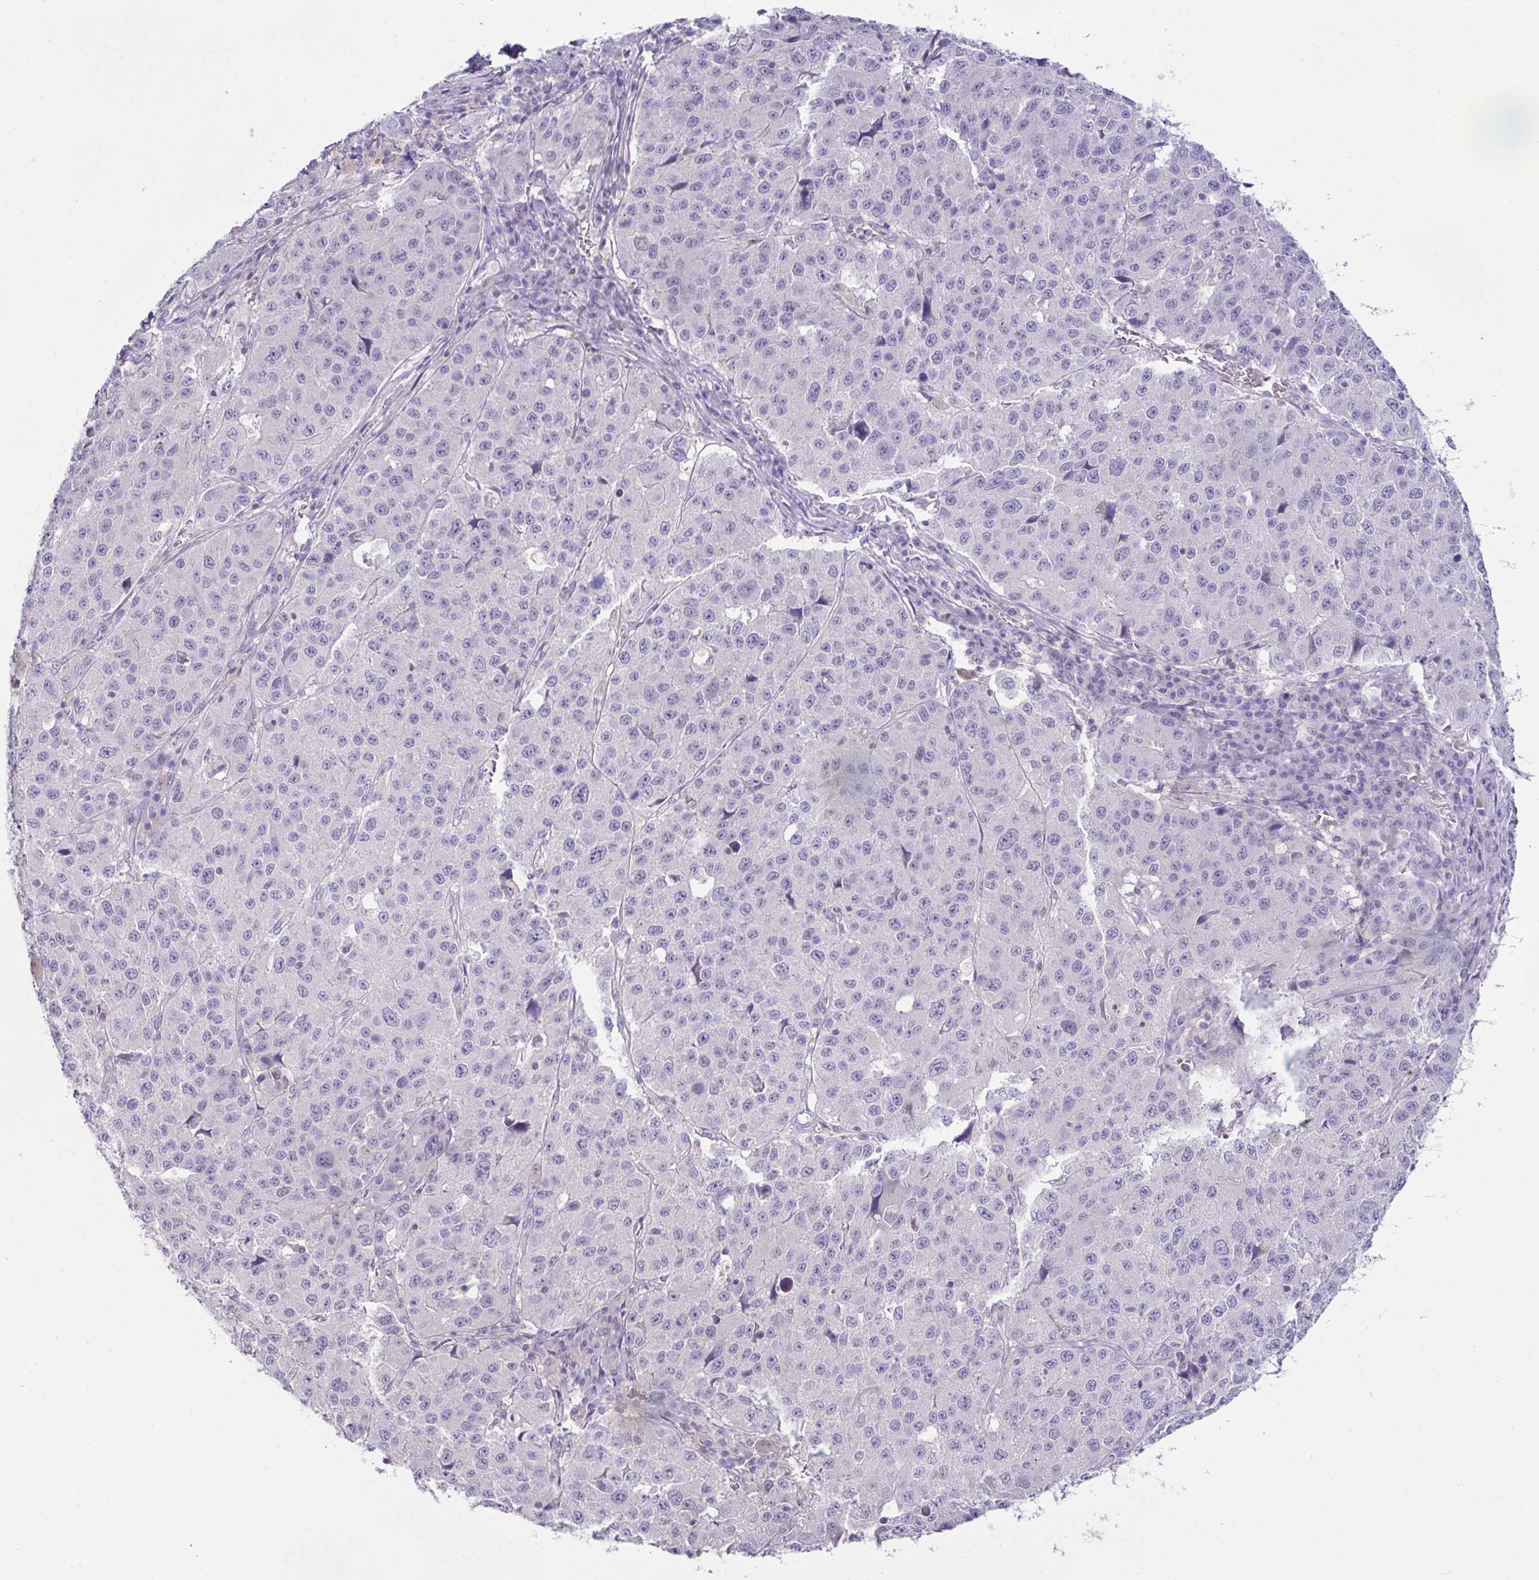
{"staining": {"intensity": "negative", "quantity": "none", "location": "none"}, "tissue": "stomach cancer", "cell_type": "Tumor cells", "image_type": "cancer", "snomed": [{"axis": "morphology", "description": "Adenocarcinoma, NOS"}, {"axis": "topography", "description": "Stomach"}], "caption": "High power microscopy micrograph of an IHC micrograph of stomach cancer (adenocarcinoma), revealing no significant positivity in tumor cells.", "gene": "D2HGDH", "patient": {"sex": "male", "age": 71}}